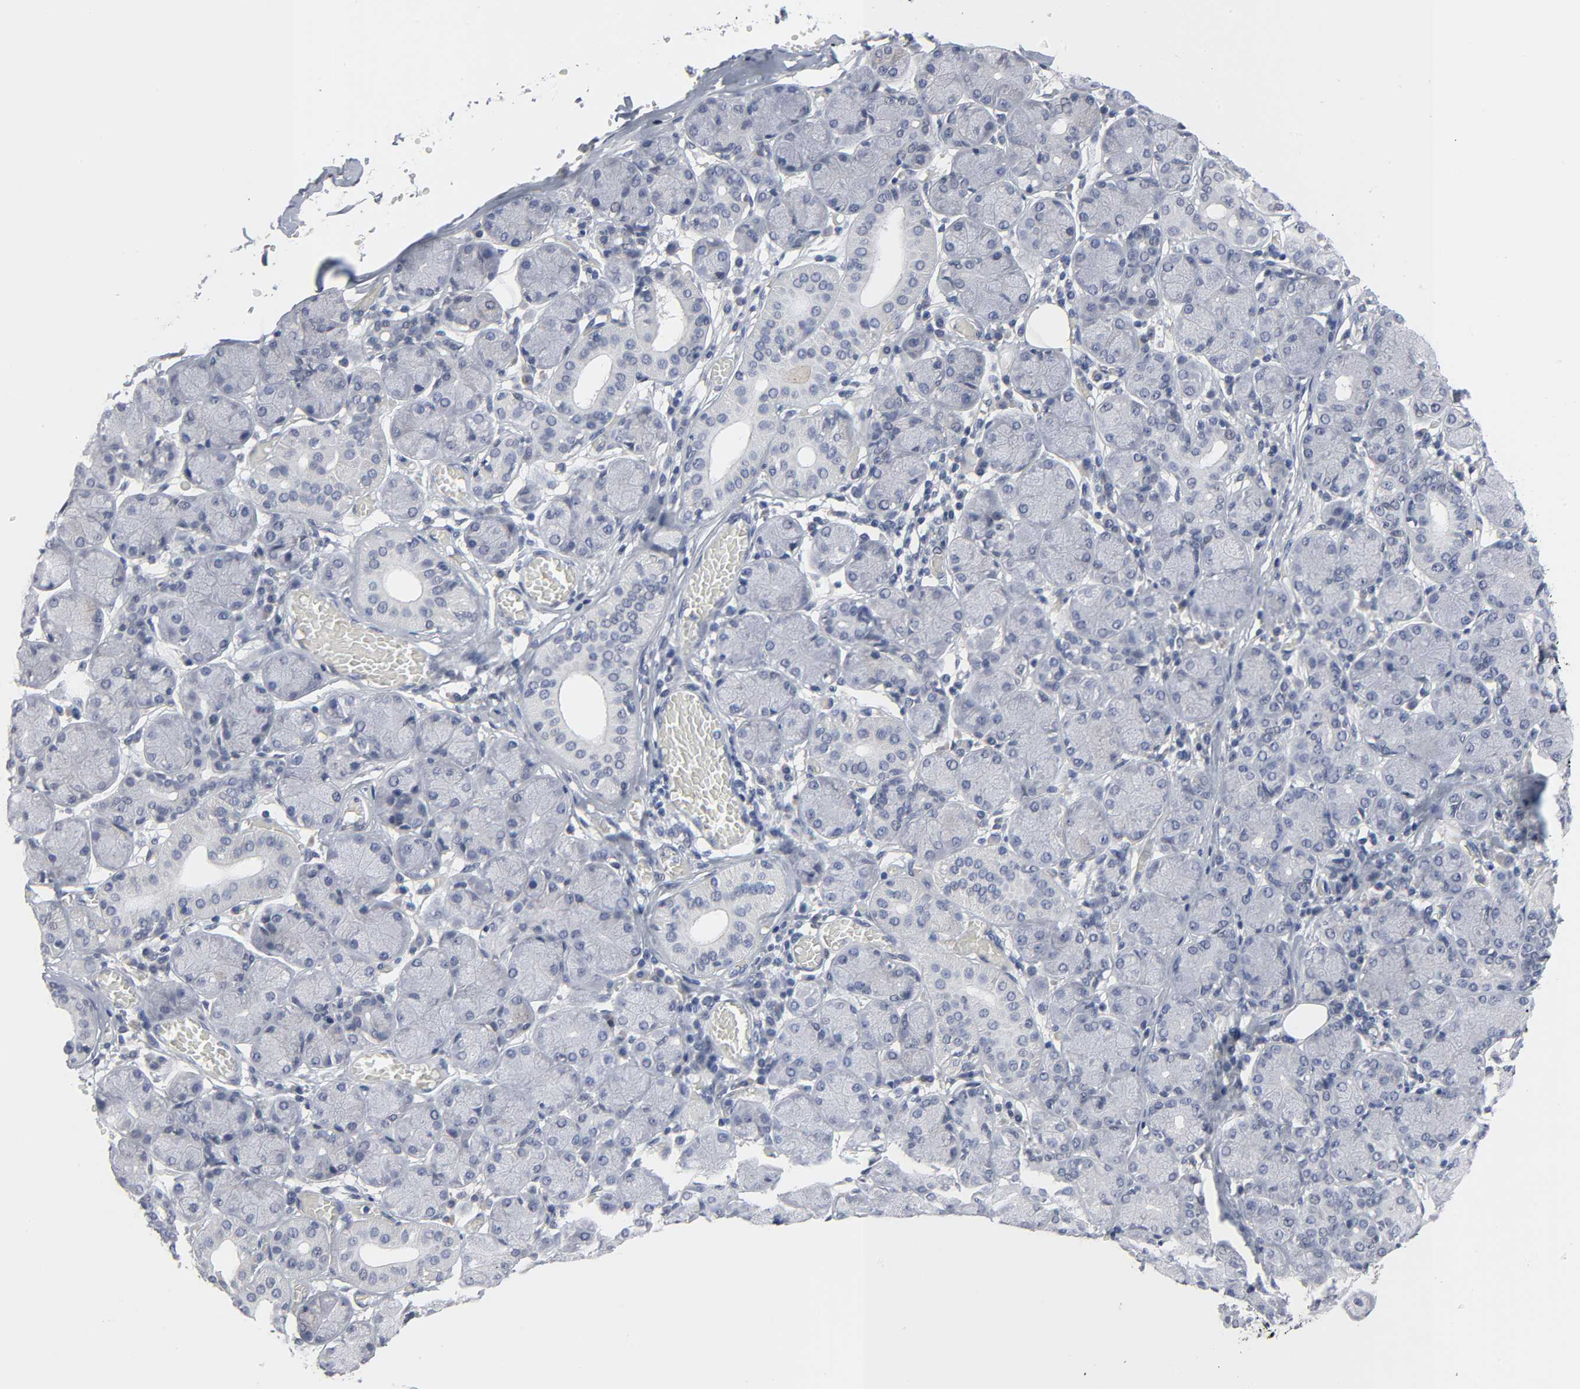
{"staining": {"intensity": "negative", "quantity": "none", "location": "none"}, "tissue": "salivary gland", "cell_type": "Glandular cells", "image_type": "normal", "snomed": [{"axis": "morphology", "description": "Normal tissue, NOS"}, {"axis": "topography", "description": "Salivary gland"}], "caption": "Protein analysis of normal salivary gland exhibits no significant staining in glandular cells.", "gene": "SALL2", "patient": {"sex": "female", "age": 24}}